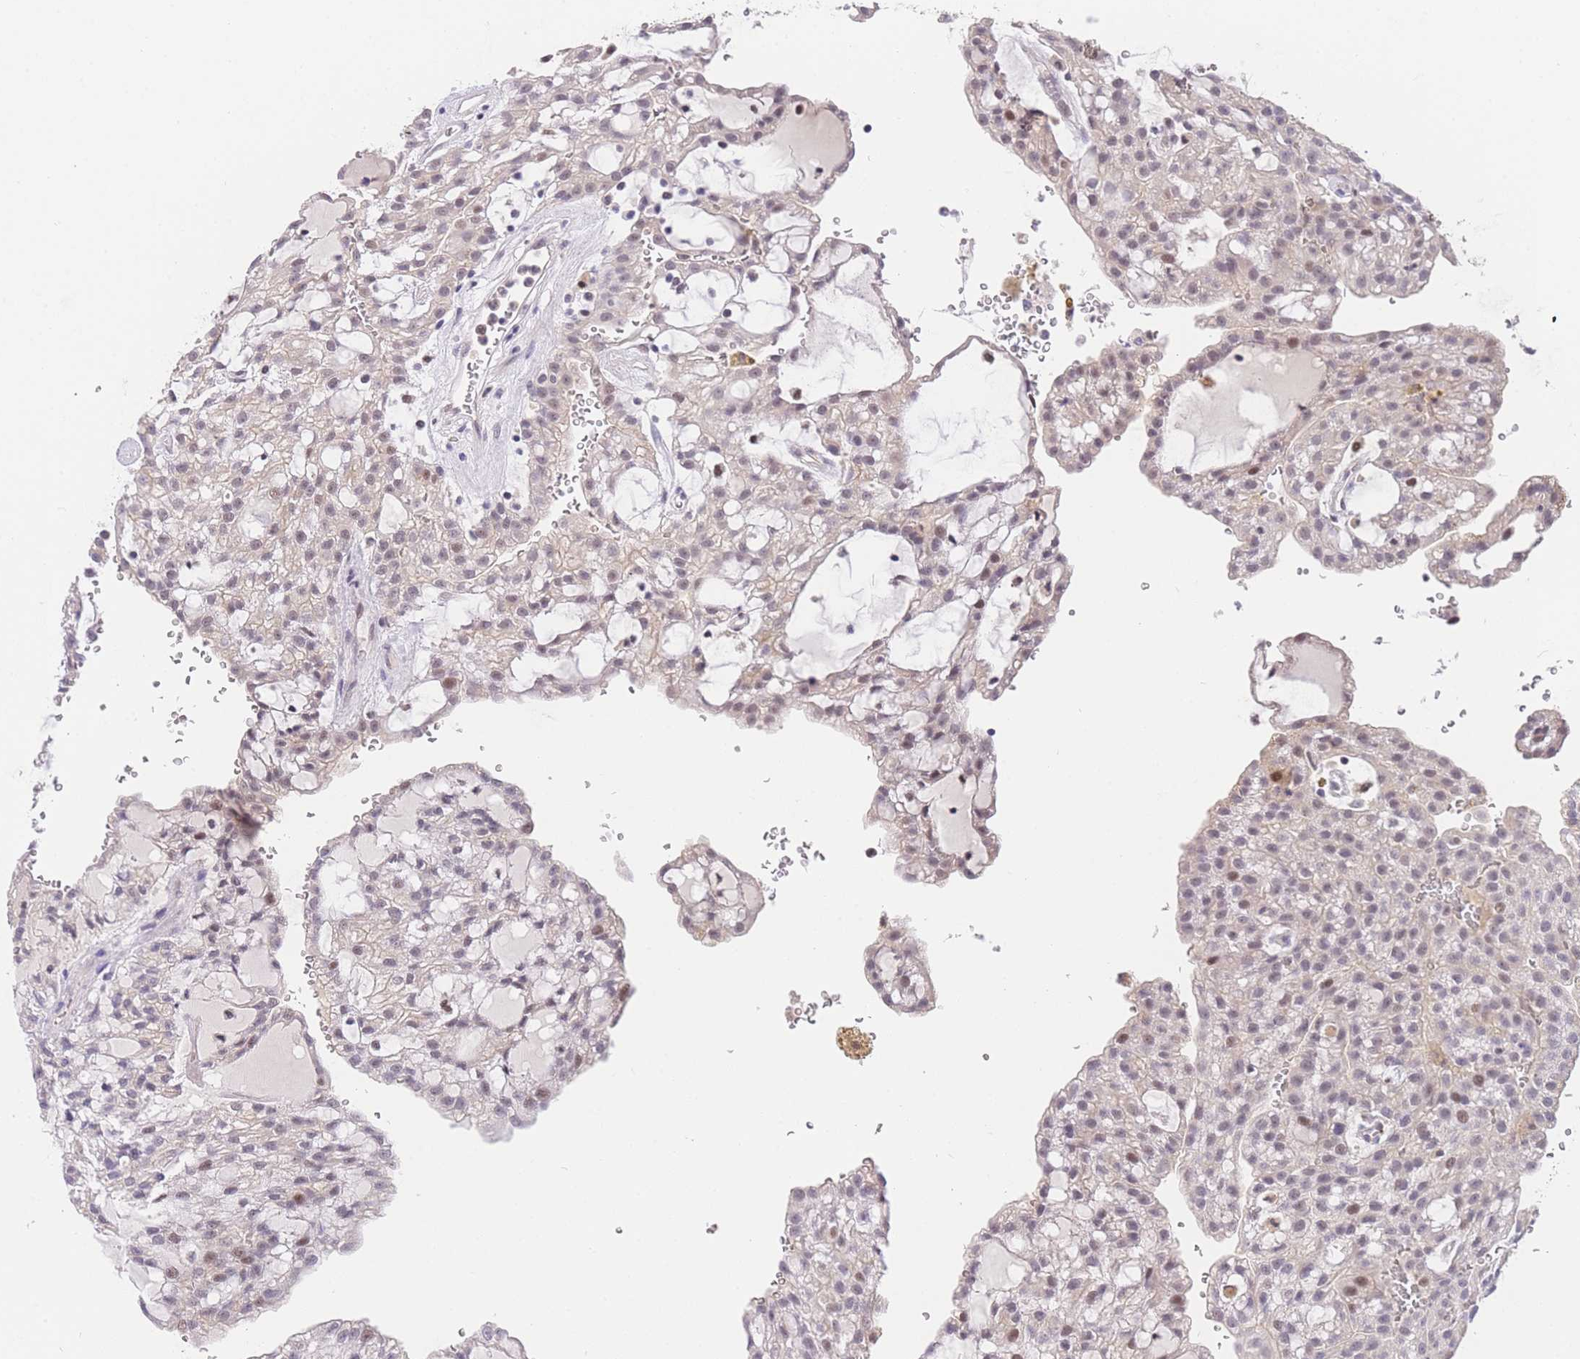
{"staining": {"intensity": "weak", "quantity": "25%-75%", "location": "nuclear"}, "tissue": "renal cancer", "cell_type": "Tumor cells", "image_type": "cancer", "snomed": [{"axis": "morphology", "description": "Adenocarcinoma, NOS"}, {"axis": "topography", "description": "Kidney"}], "caption": "The image demonstrates immunohistochemical staining of renal adenocarcinoma. There is weak nuclear expression is identified in approximately 25%-75% of tumor cells. Using DAB (brown) and hematoxylin (blue) stains, captured at high magnification using brightfield microscopy.", "gene": "SLC35F2", "patient": {"sex": "male", "age": 63}}